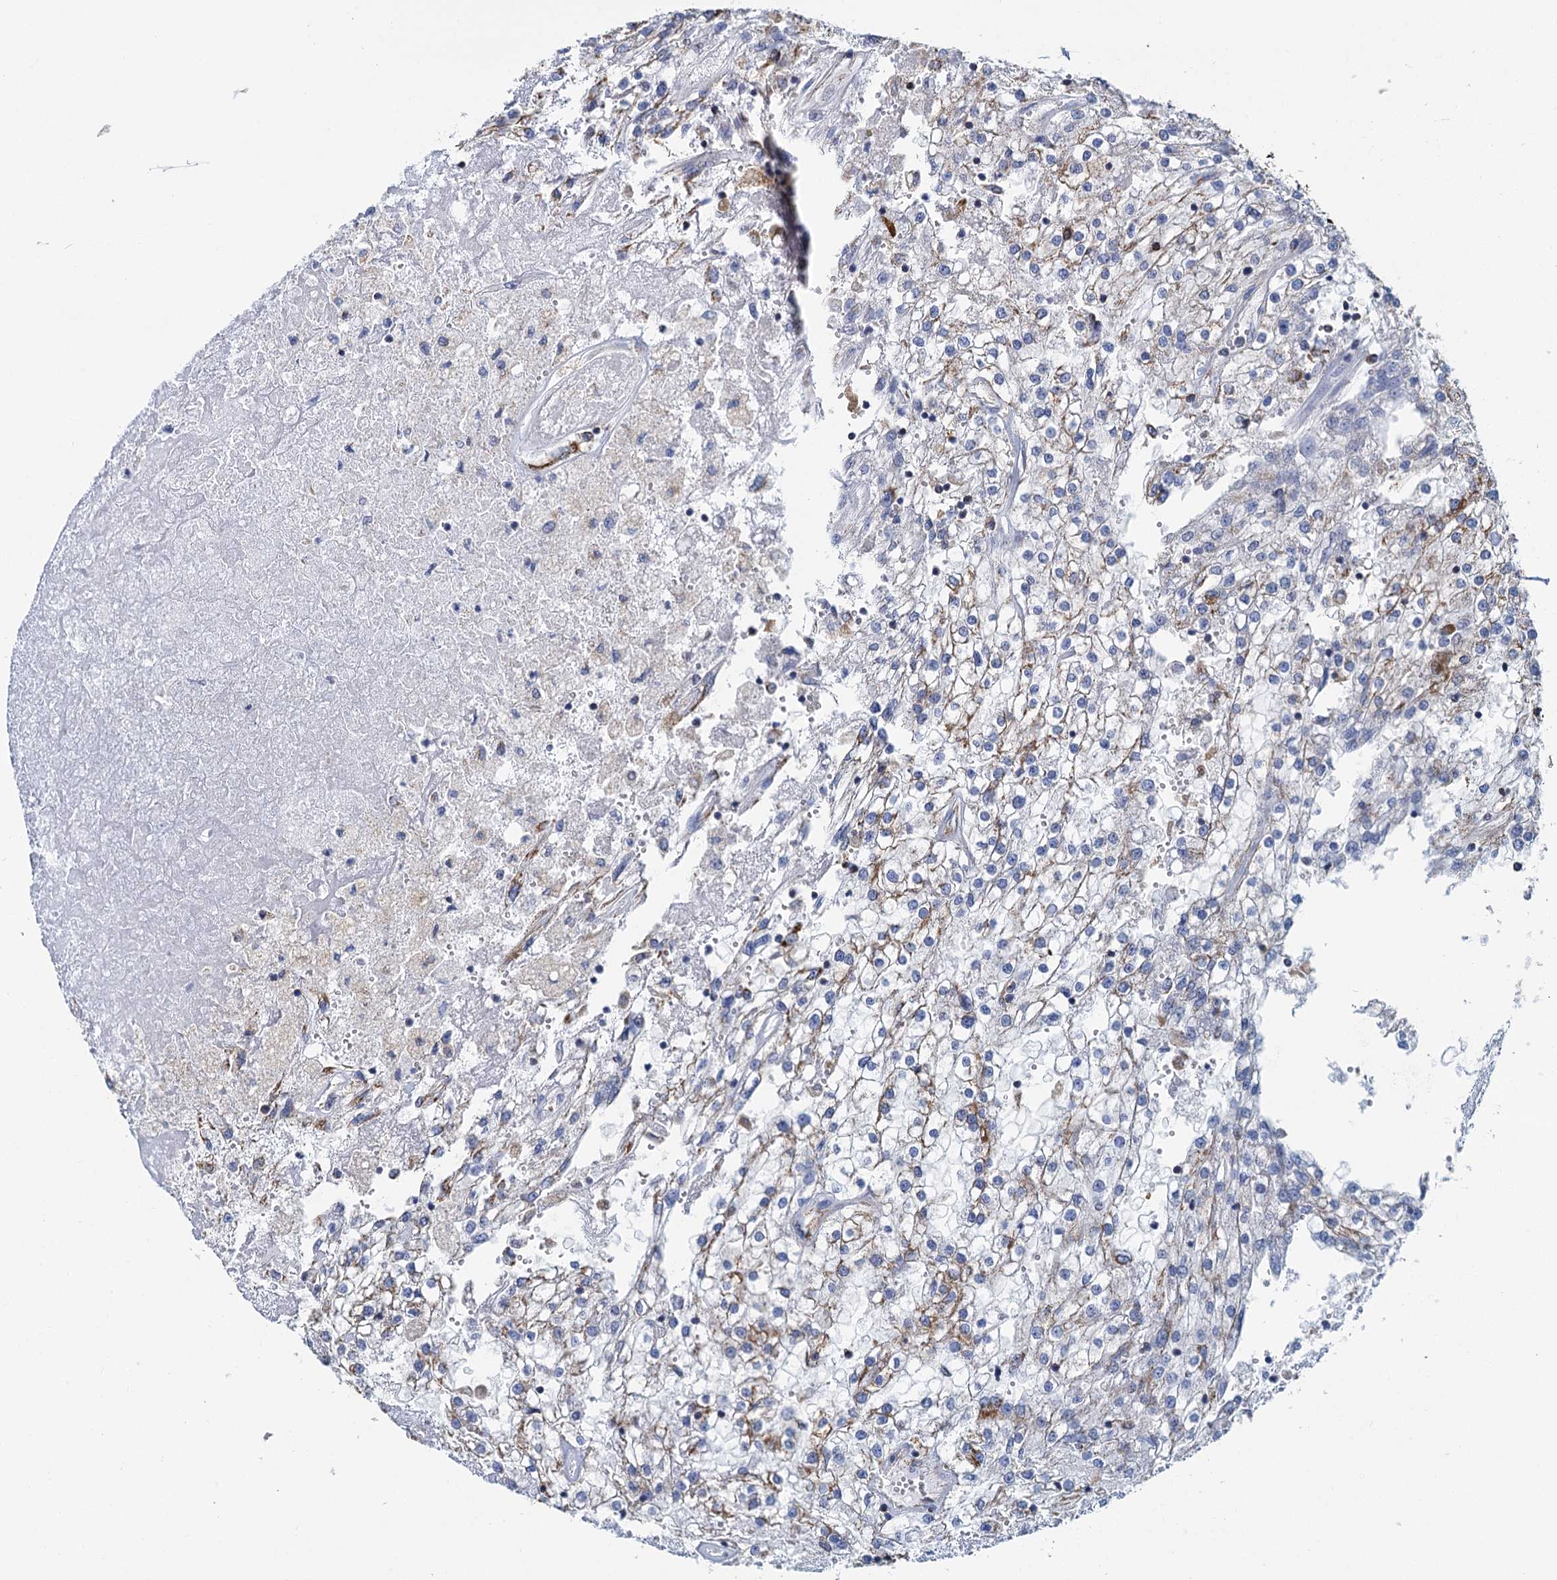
{"staining": {"intensity": "moderate", "quantity": "<25%", "location": "cytoplasmic/membranous"}, "tissue": "renal cancer", "cell_type": "Tumor cells", "image_type": "cancer", "snomed": [{"axis": "morphology", "description": "Adenocarcinoma, NOS"}, {"axis": "topography", "description": "Kidney"}], "caption": "IHC of human renal cancer shows low levels of moderate cytoplasmic/membranous expression in approximately <25% of tumor cells.", "gene": "CCP110", "patient": {"sex": "female", "age": 52}}